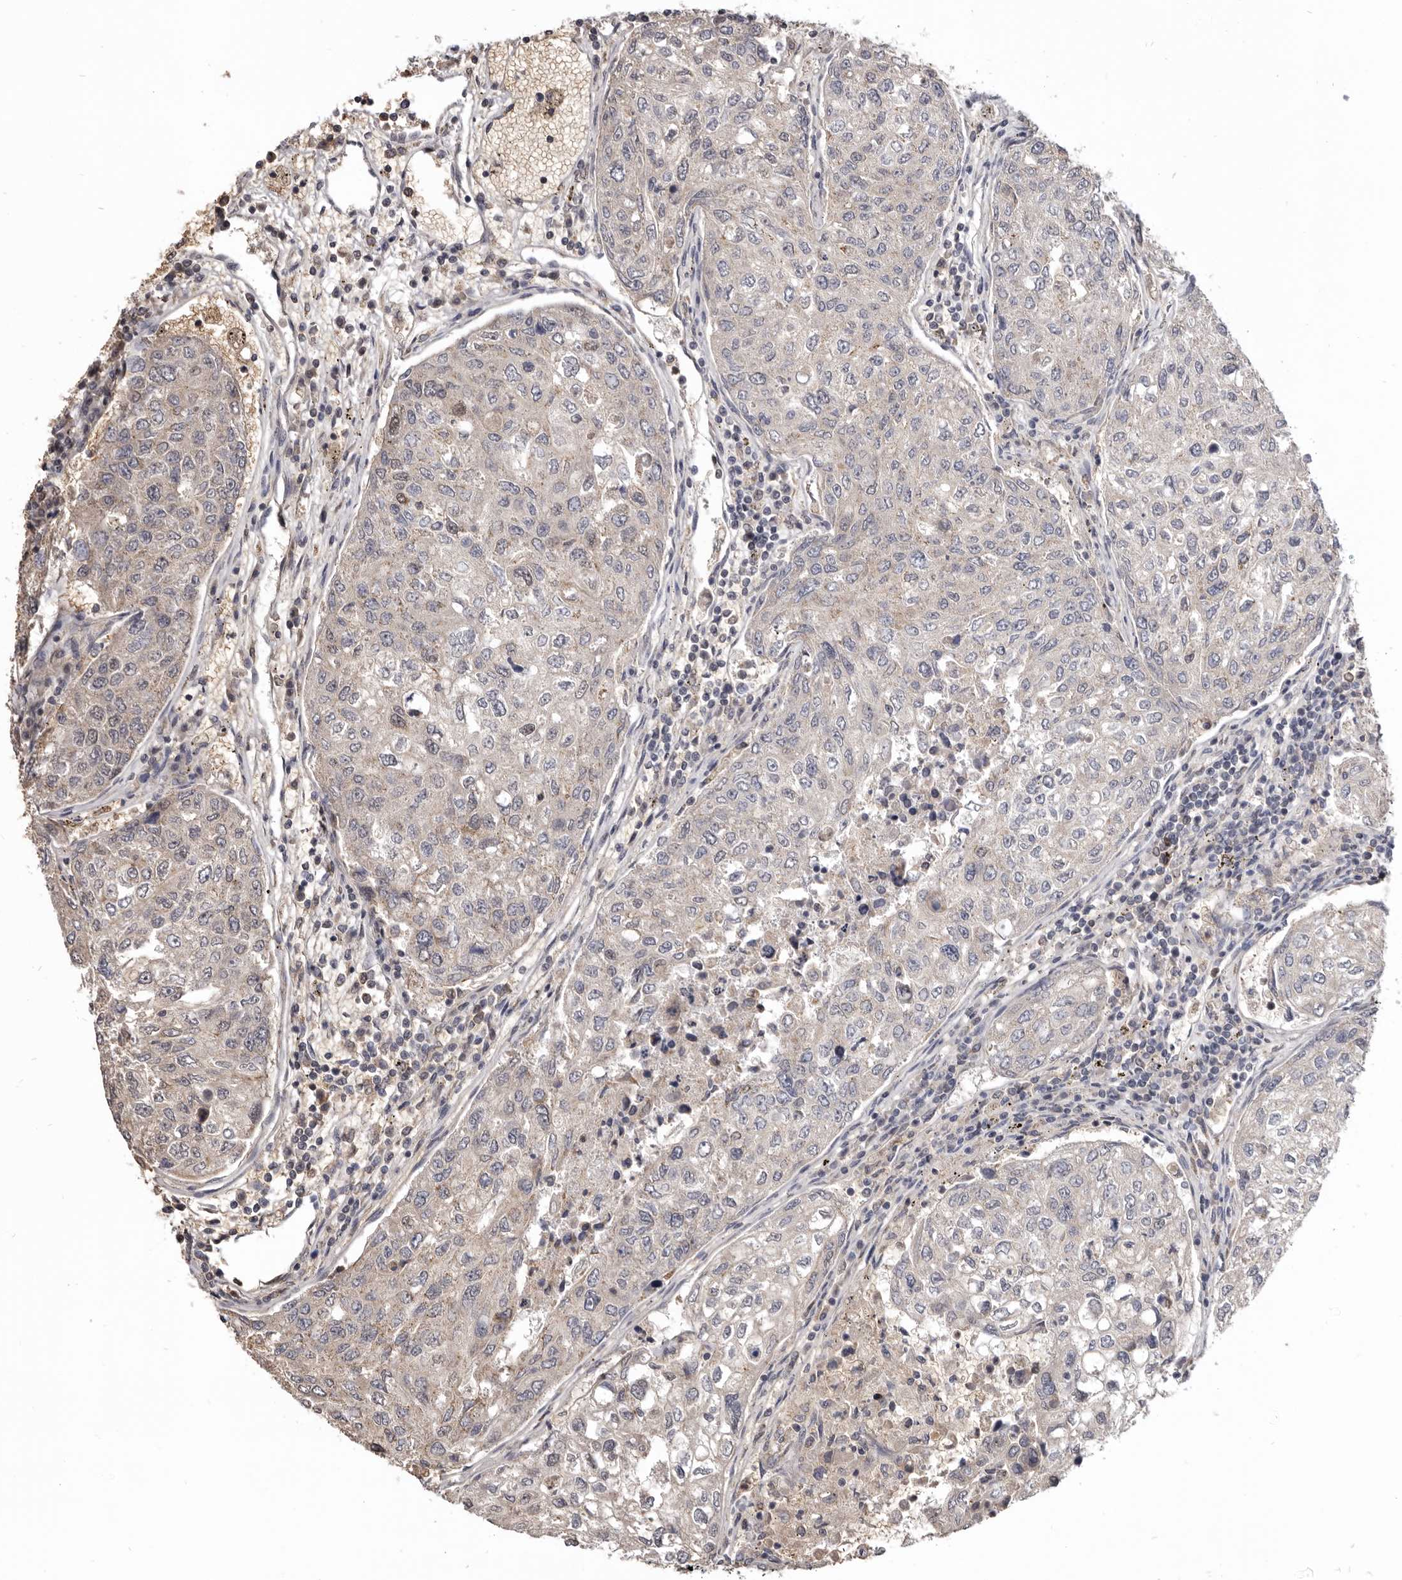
{"staining": {"intensity": "weak", "quantity": "<25%", "location": "cytoplasmic/membranous"}, "tissue": "urothelial cancer", "cell_type": "Tumor cells", "image_type": "cancer", "snomed": [{"axis": "morphology", "description": "Urothelial carcinoma, High grade"}, {"axis": "topography", "description": "Lymph node"}, {"axis": "topography", "description": "Urinary bladder"}], "caption": "IHC image of neoplastic tissue: human high-grade urothelial carcinoma stained with DAB exhibits no significant protein expression in tumor cells.", "gene": "CGN", "patient": {"sex": "male", "age": 51}}